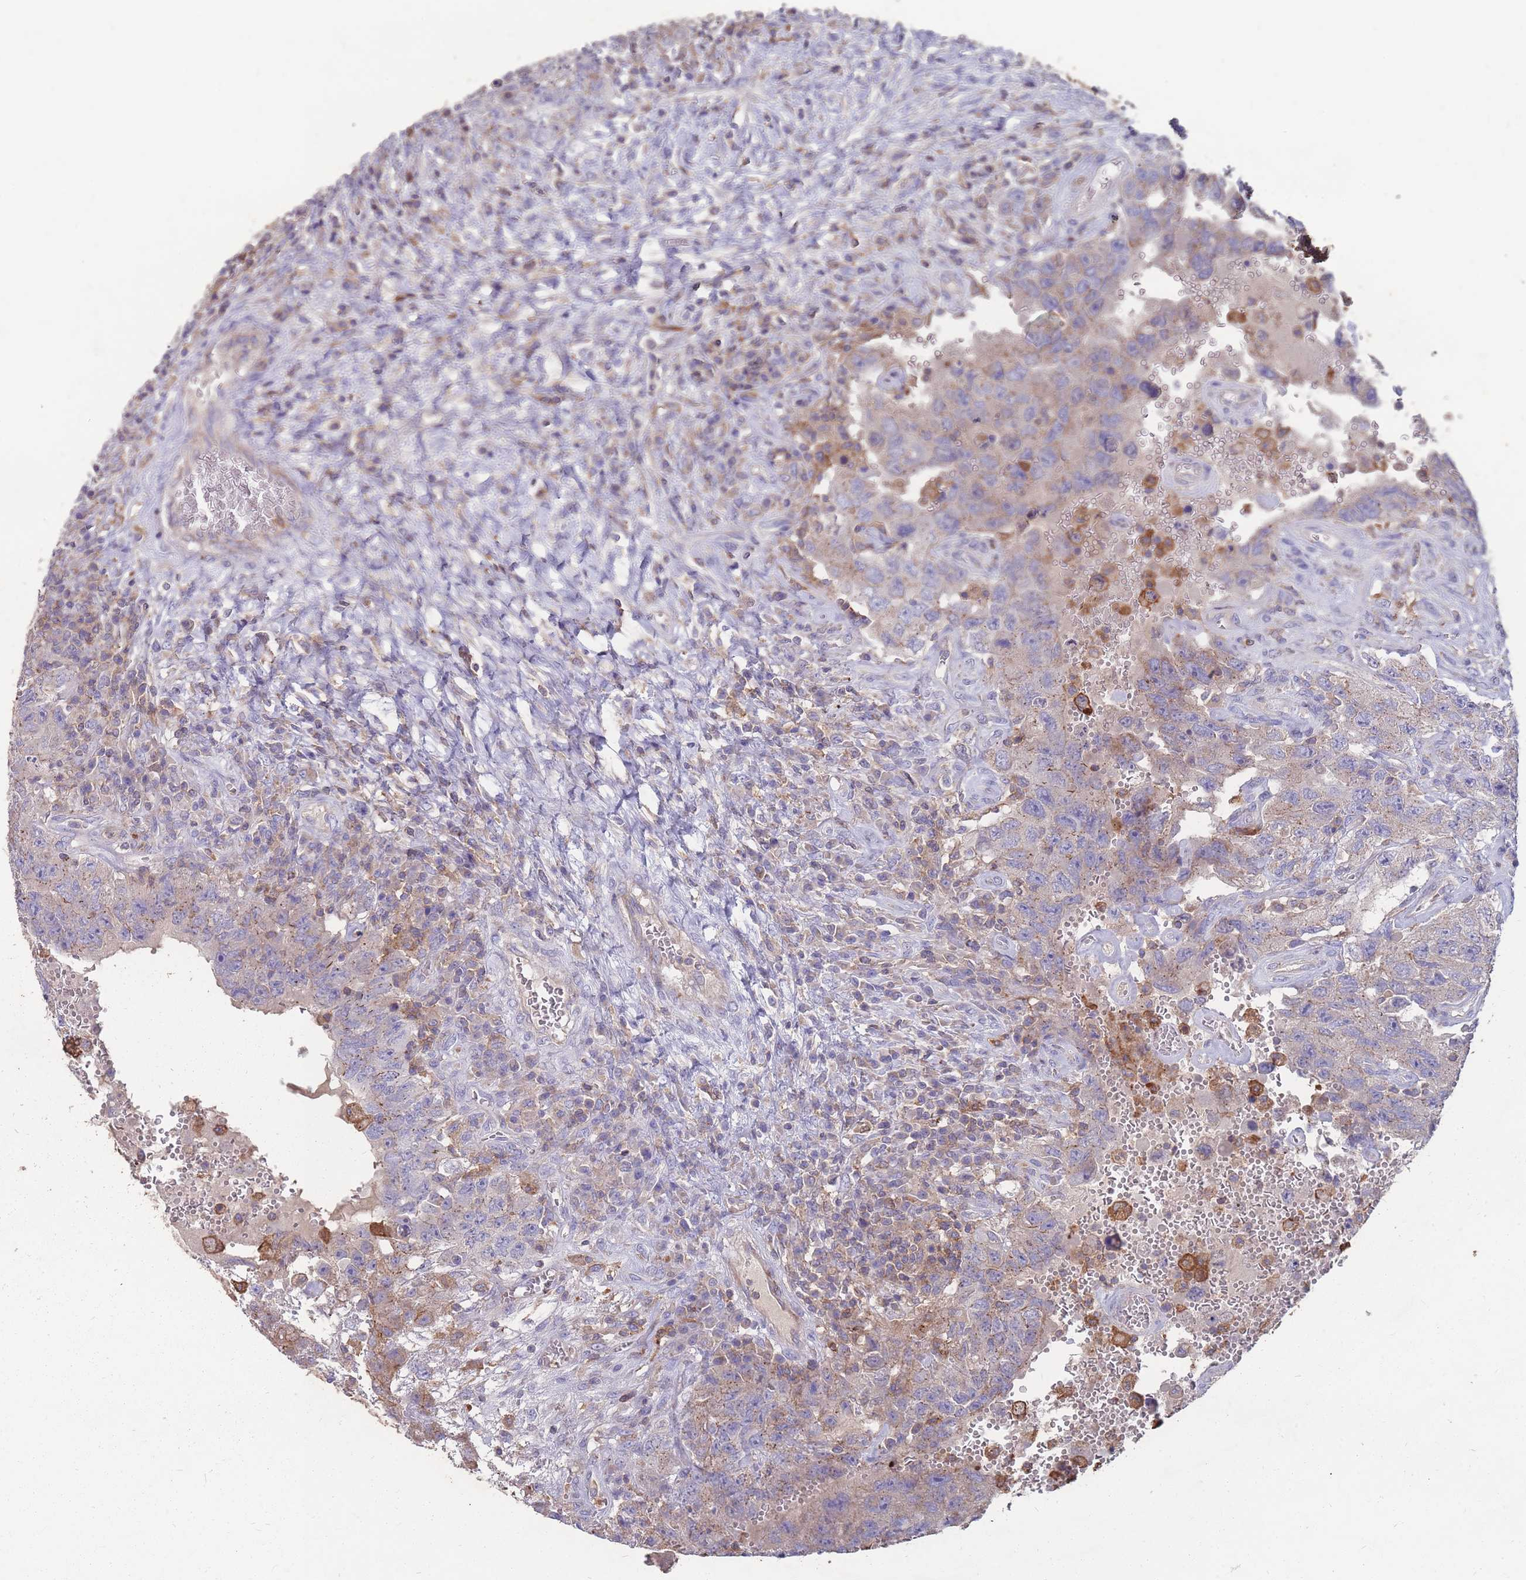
{"staining": {"intensity": "weak", "quantity": "25%-75%", "location": "cytoplasmic/membranous"}, "tissue": "testis cancer", "cell_type": "Tumor cells", "image_type": "cancer", "snomed": [{"axis": "morphology", "description": "Carcinoma, Embryonal, NOS"}, {"axis": "topography", "description": "Testis"}], "caption": "Embryonal carcinoma (testis) was stained to show a protein in brown. There is low levels of weak cytoplasmic/membranous staining in about 25%-75% of tumor cells. The staining was performed using DAB, with brown indicating positive protein expression. Nuclei are stained blue with hematoxylin.", "gene": "CD33", "patient": {"sex": "male", "age": 26}}